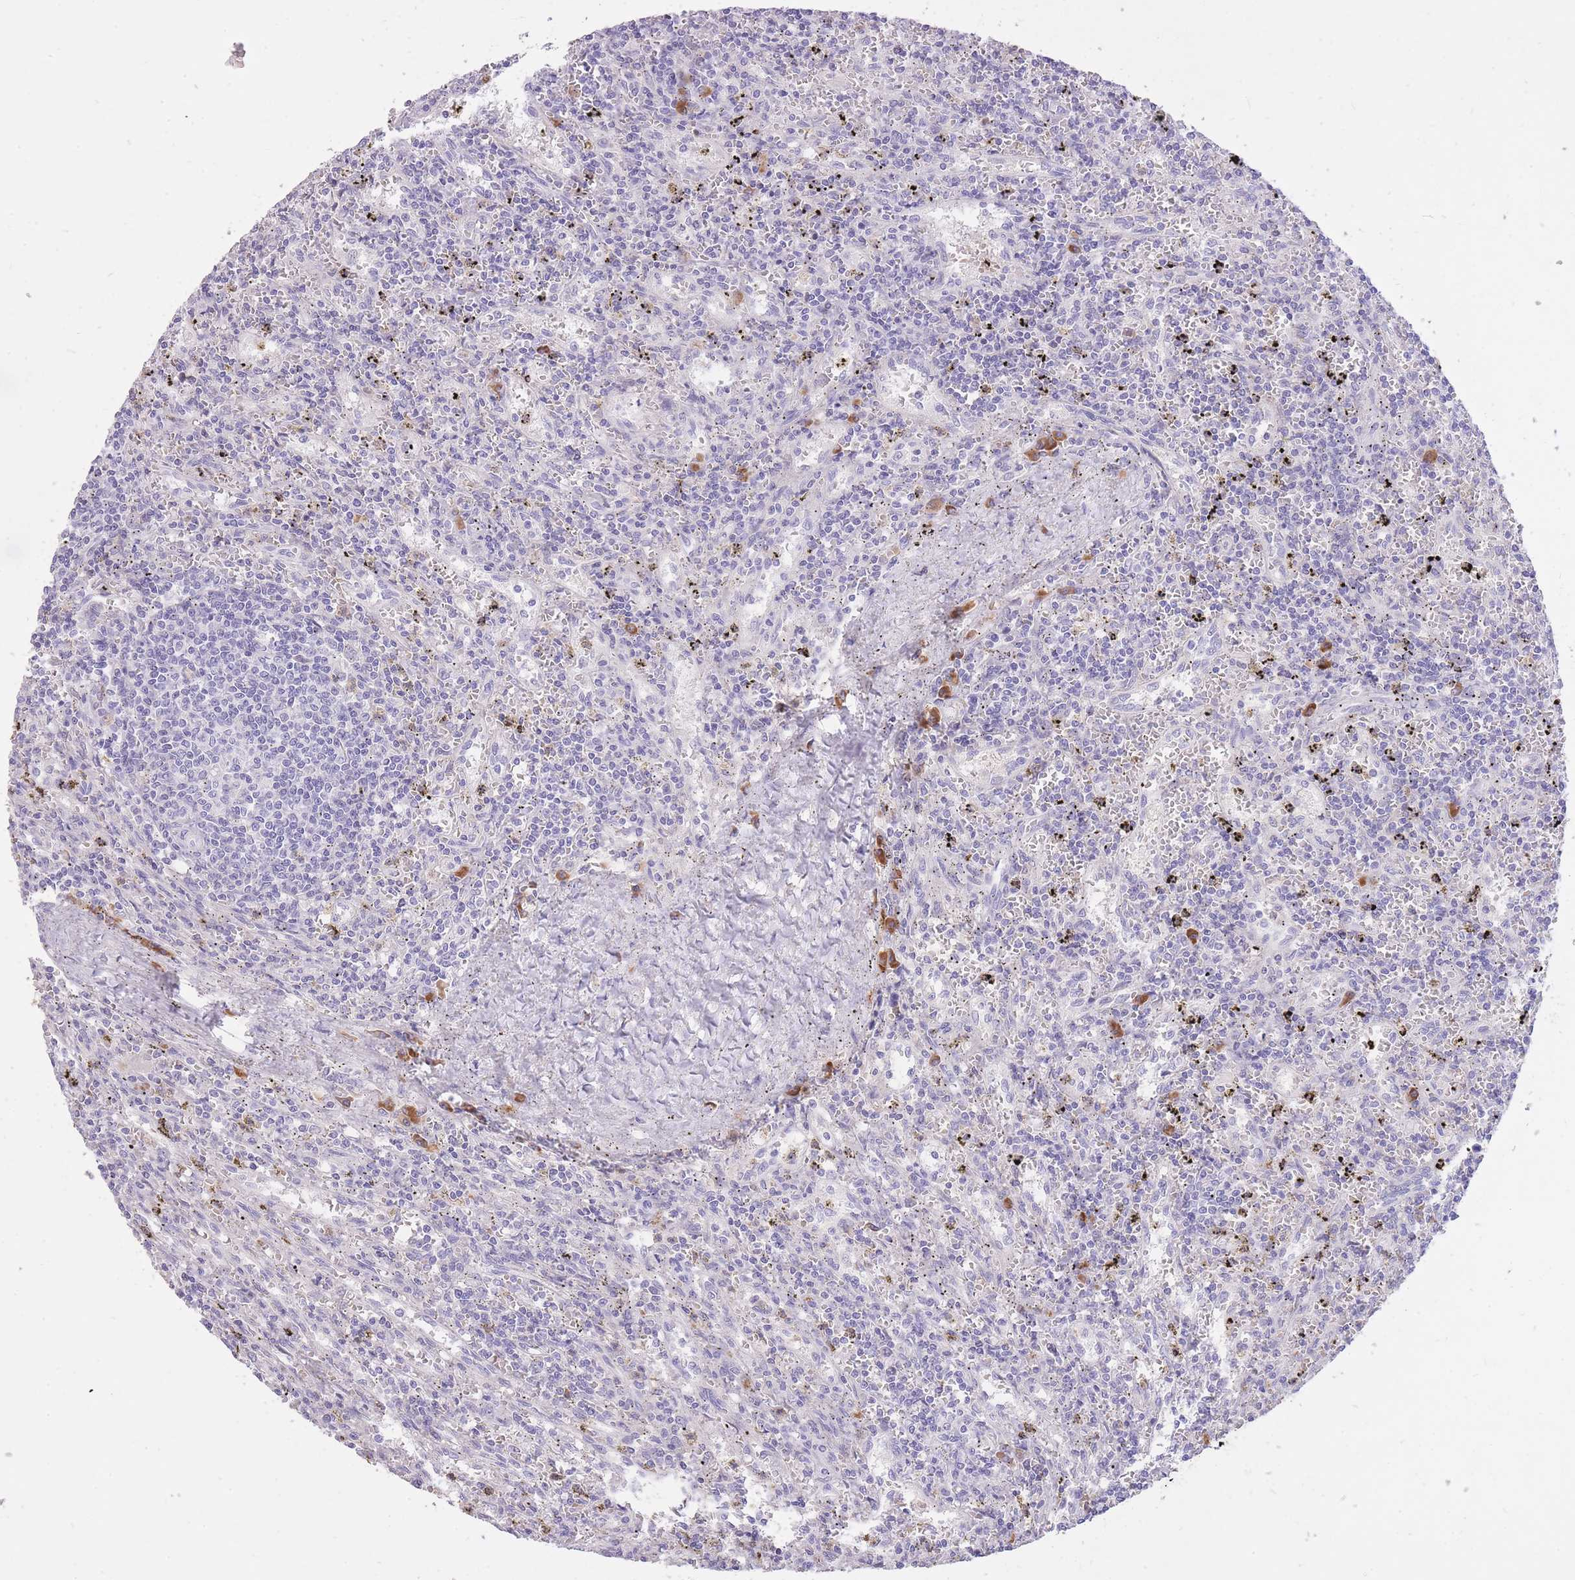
{"staining": {"intensity": "negative", "quantity": "none", "location": "none"}, "tissue": "lymphoma", "cell_type": "Tumor cells", "image_type": "cancer", "snomed": [{"axis": "morphology", "description": "Malignant lymphoma, non-Hodgkin's type, Low grade"}, {"axis": "topography", "description": "Spleen"}], "caption": "High magnification brightfield microscopy of low-grade malignant lymphoma, non-Hodgkin's type stained with DAB (3,3'-diaminobenzidine) (brown) and counterstained with hematoxylin (blue): tumor cells show no significant positivity.", "gene": "FRG2C", "patient": {"sex": "male", "age": 76}}